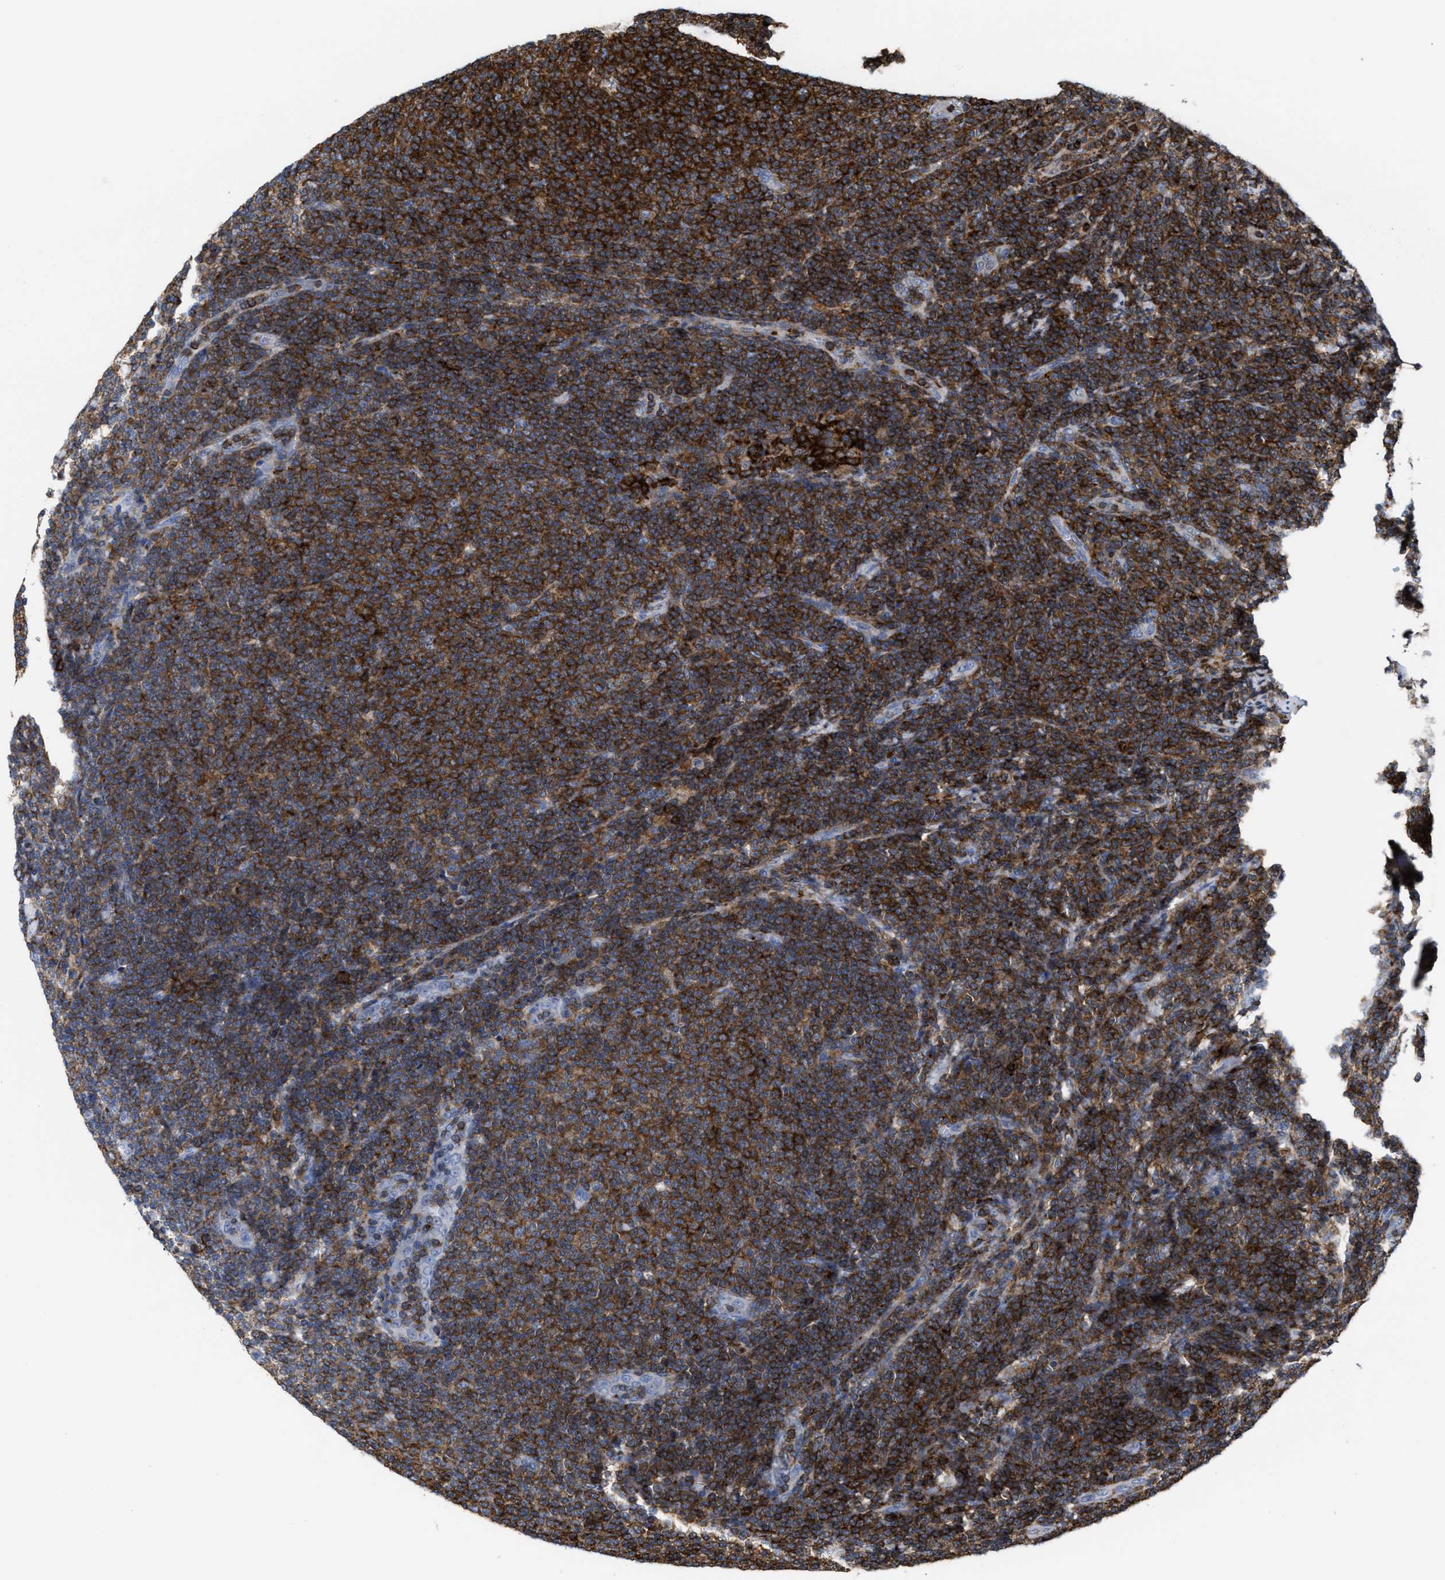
{"staining": {"intensity": "strong", "quantity": ">75%", "location": "cytoplasmic/membranous"}, "tissue": "lymphoma", "cell_type": "Tumor cells", "image_type": "cancer", "snomed": [{"axis": "morphology", "description": "Malignant lymphoma, non-Hodgkin's type, Low grade"}, {"axis": "topography", "description": "Lymph node"}], "caption": "Protein expression by IHC reveals strong cytoplasmic/membranous expression in about >75% of tumor cells in malignant lymphoma, non-Hodgkin's type (low-grade).", "gene": "PTPRE", "patient": {"sex": "male", "age": 66}}